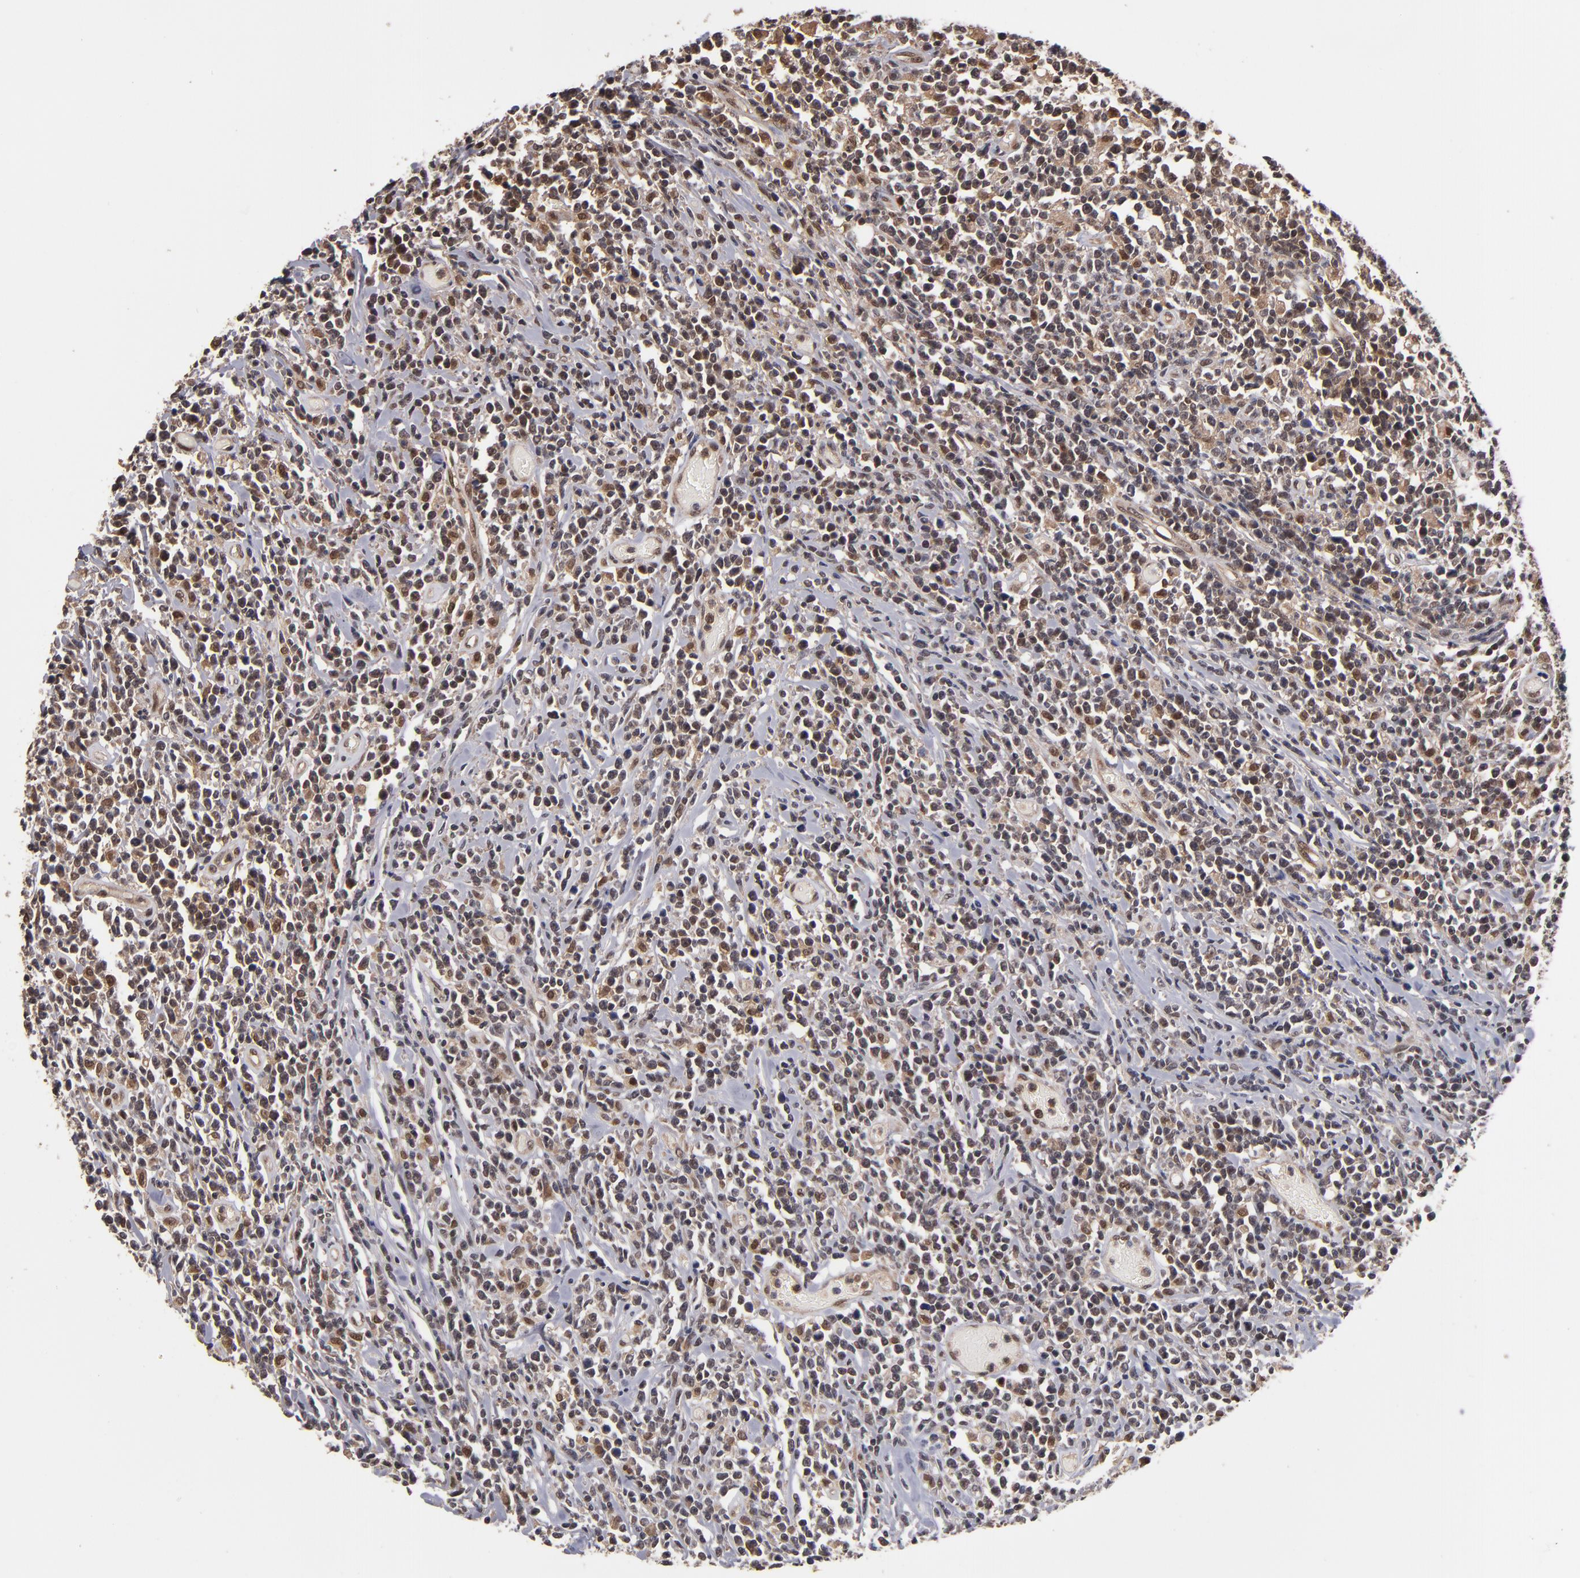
{"staining": {"intensity": "weak", "quantity": "25%-75%", "location": "cytoplasmic/membranous"}, "tissue": "lymphoma", "cell_type": "Tumor cells", "image_type": "cancer", "snomed": [{"axis": "morphology", "description": "Malignant lymphoma, non-Hodgkin's type, High grade"}, {"axis": "topography", "description": "Colon"}], "caption": "Immunohistochemistry (IHC) staining of malignant lymphoma, non-Hodgkin's type (high-grade), which displays low levels of weak cytoplasmic/membranous positivity in about 25%-75% of tumor cells indicating weak cytoplasmic/membranous protein staining. The staining was performed using DAB (3,3'-diaminobenzidine) (brown) for protein detection and nuclei were counterstained in hematoxylin (blue).", "gene": "CUL5", "patient": {"sex": "male", "age": 82}}